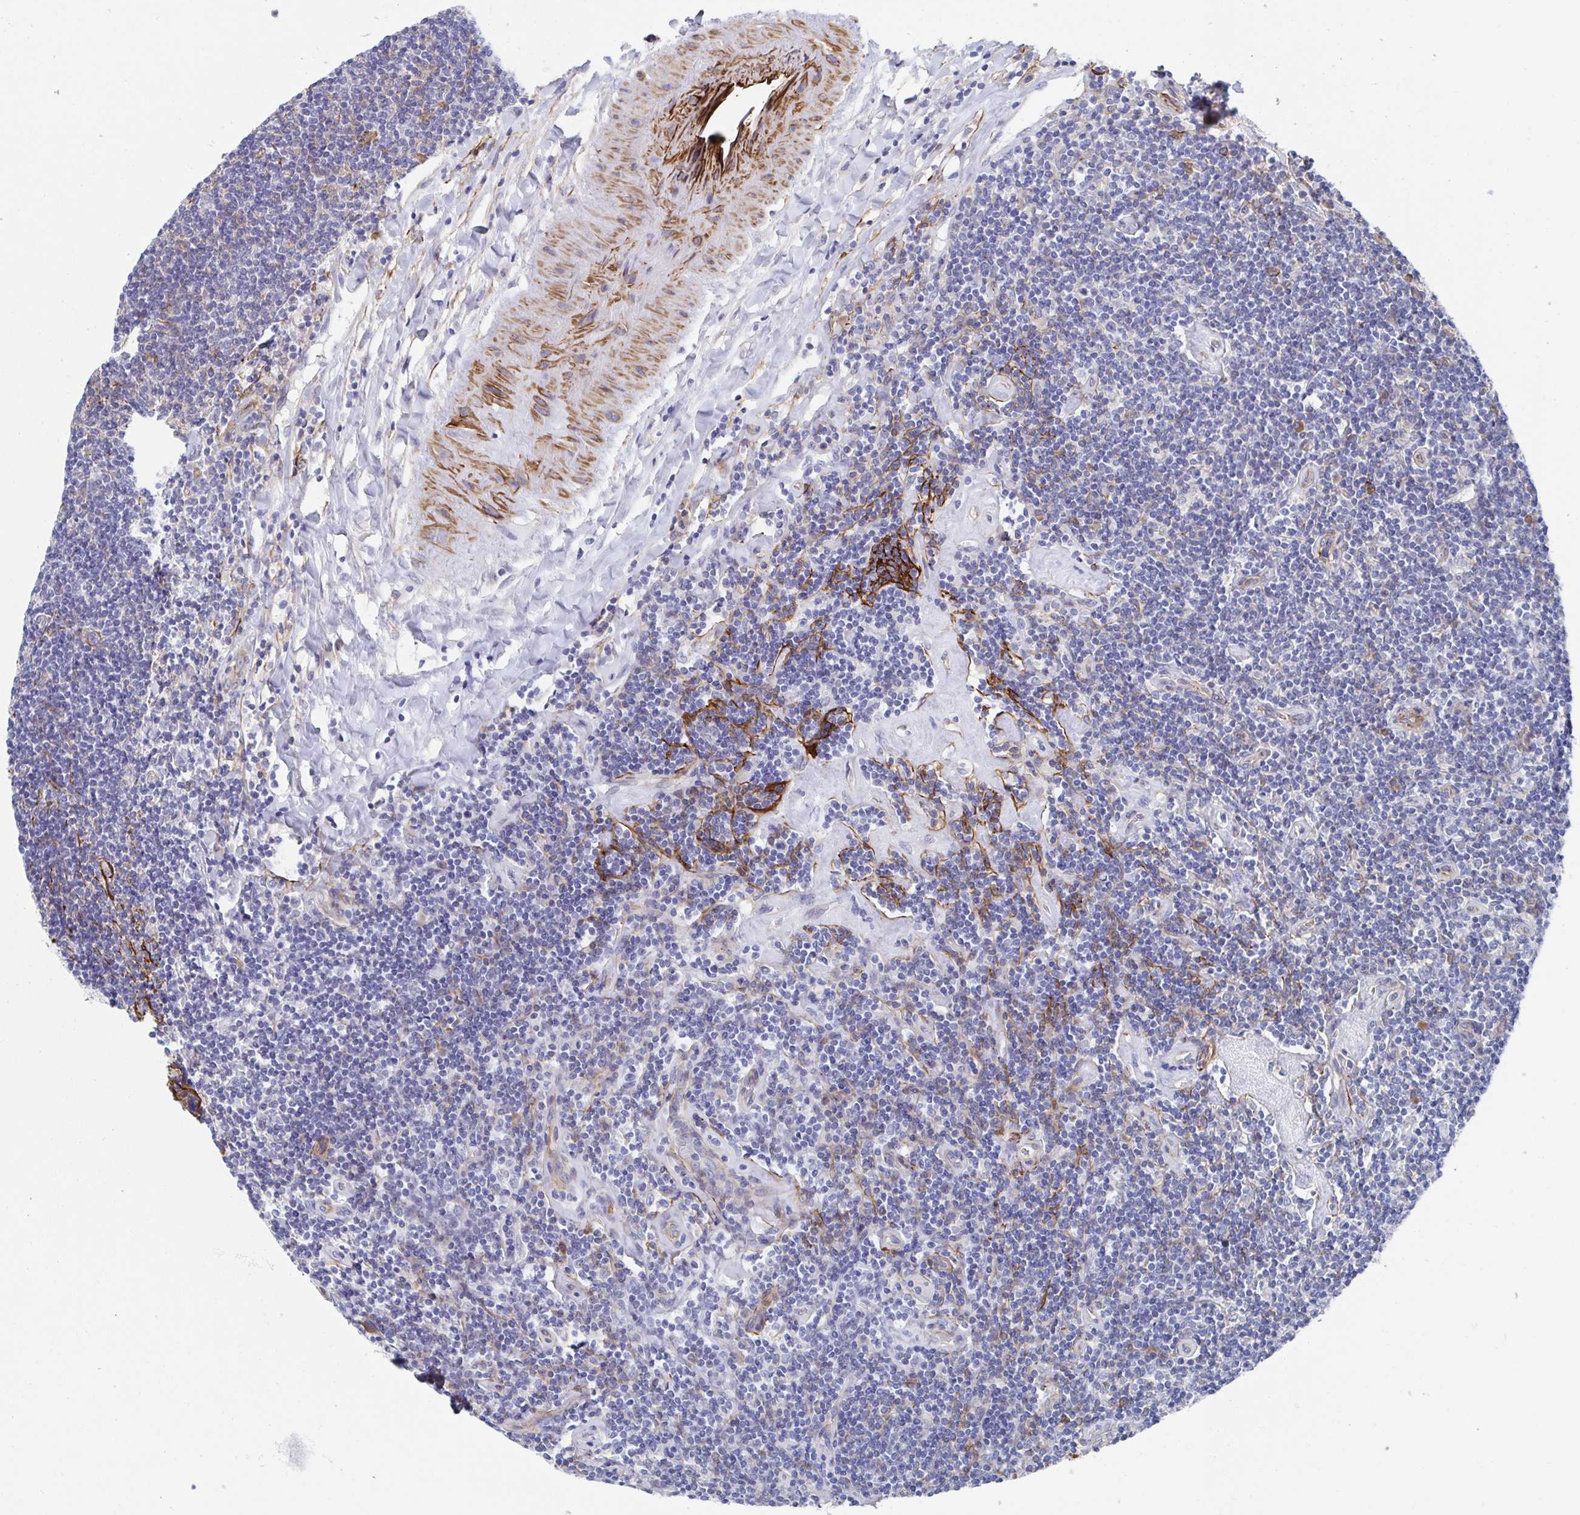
{"staining": {"intensity": "negative", "quantity": "none", "location": "none"}, "tissue": "lymphoma", "cell_type": "Tumor cells", "image_type": "cancer", "snomed": [{"axis": "morphology", "description": "Hodgkin's disease, NOS"}, {"axis": "topography", "description": "Lymph node"}], "caption": "DAB immunohistochemical staining of human lymphoma demonstrates no significant positivity in tumor cells.", "gene": "KLC3", "patient": {"sex": "male", "age": 40}}